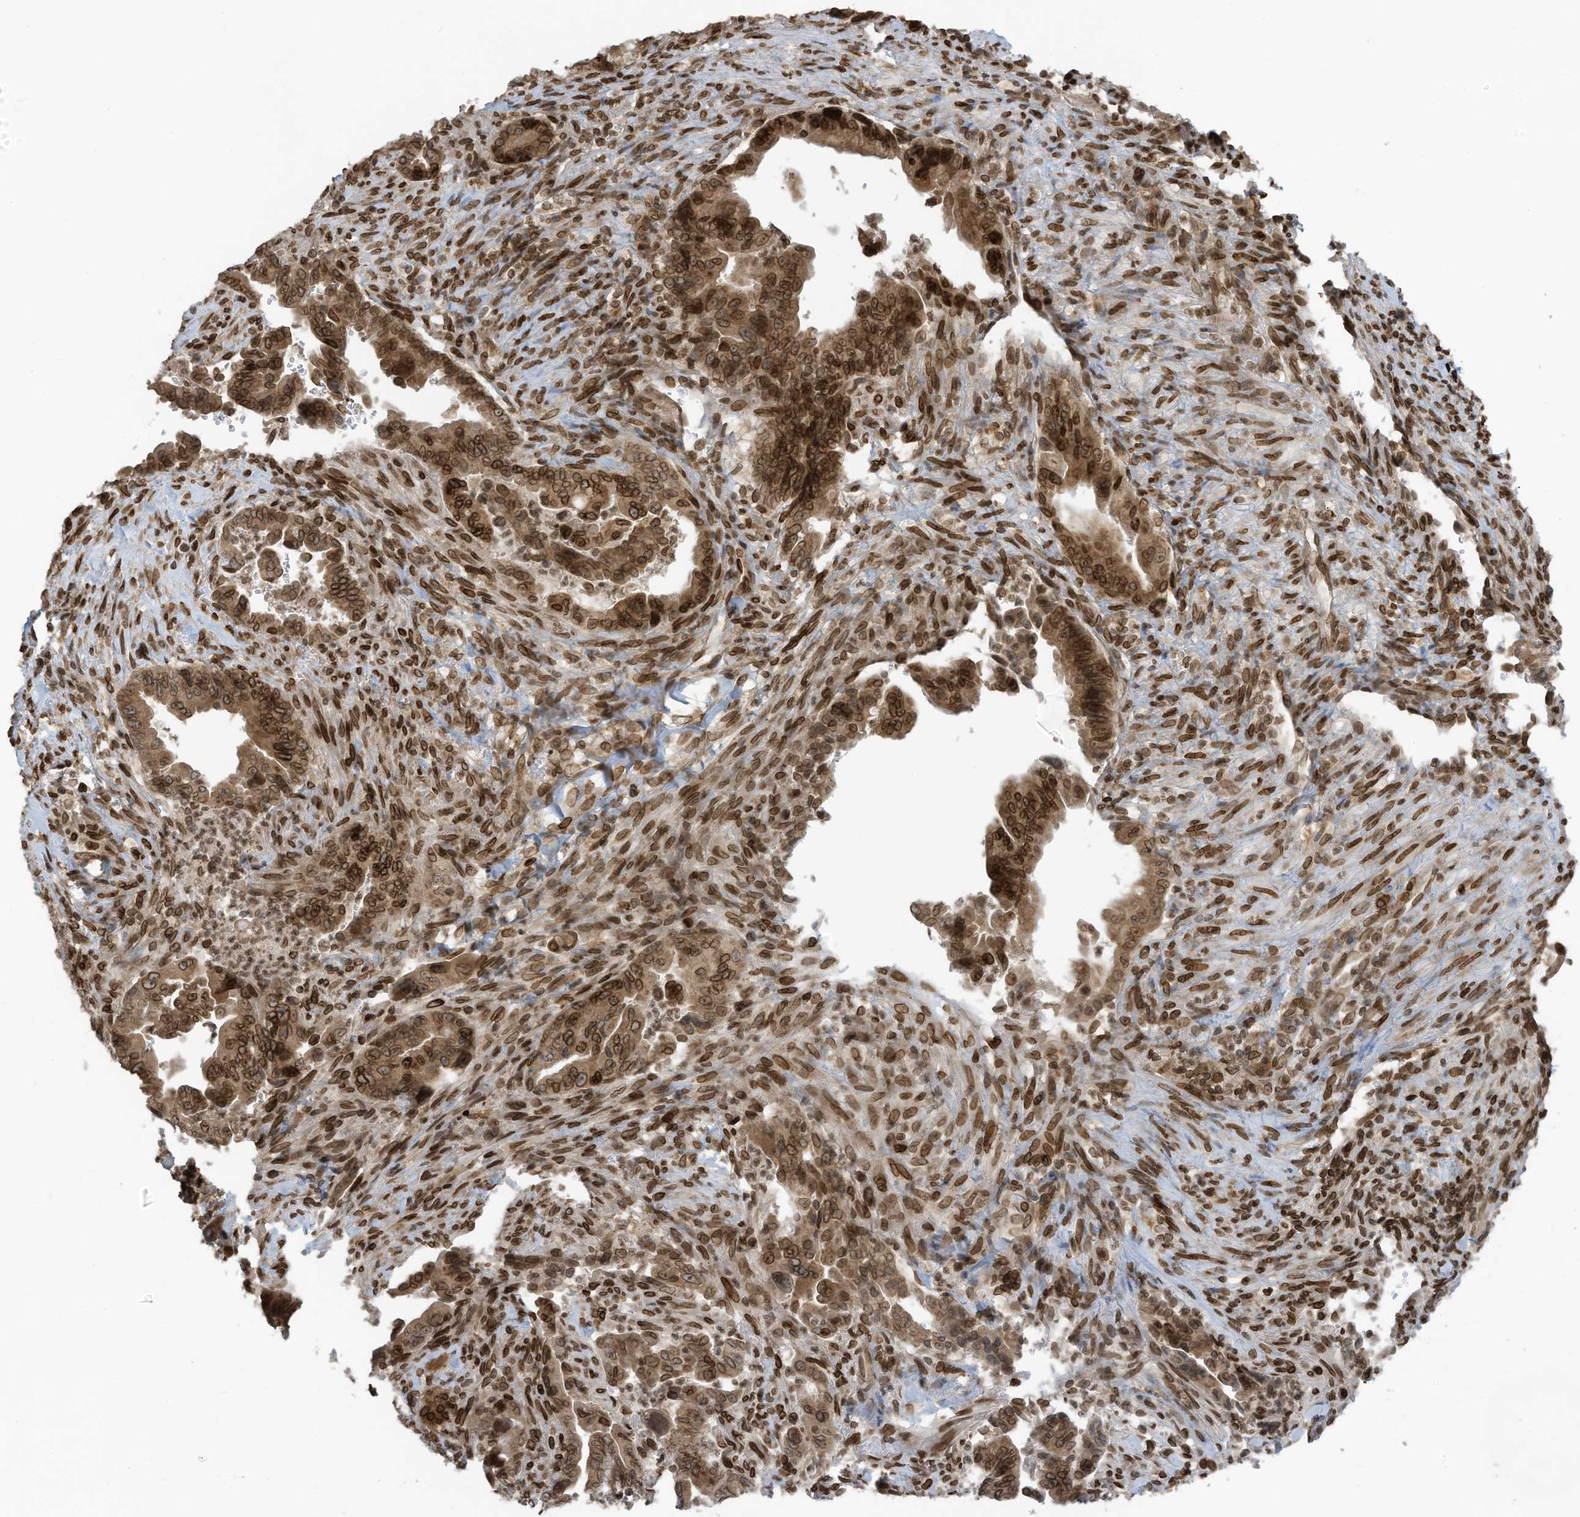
{"staining": {"intensity": "moderate", "quantity": ">75%", "location": "cytoplasmic/membranous,nuclear"}, "tissue": "pancreatic cancer", "cell_type": "Tumor cells", "image_type": "cancer", "snomed": [{"axis": "morphology", "description": "Adenocarcinoma, NOS"}, {"axis": "topography", "description": "Pancreas"}], "caption": "Brown immunohistochemical staining in pancreatic cancer (adenocarcinoma) shows moderate cytoplasmic/membranous and nuclear staining in approximately >75% of tumor cells. The staining was performed using DAB (3,3'-diaminobenzidine) to visualize the protein expression in brown, while the nuclei were stained in blue with hematoxylin (Magnification: 20x).", "gene": "RABL3", "patient": {"sex": "male", "age": 70}}